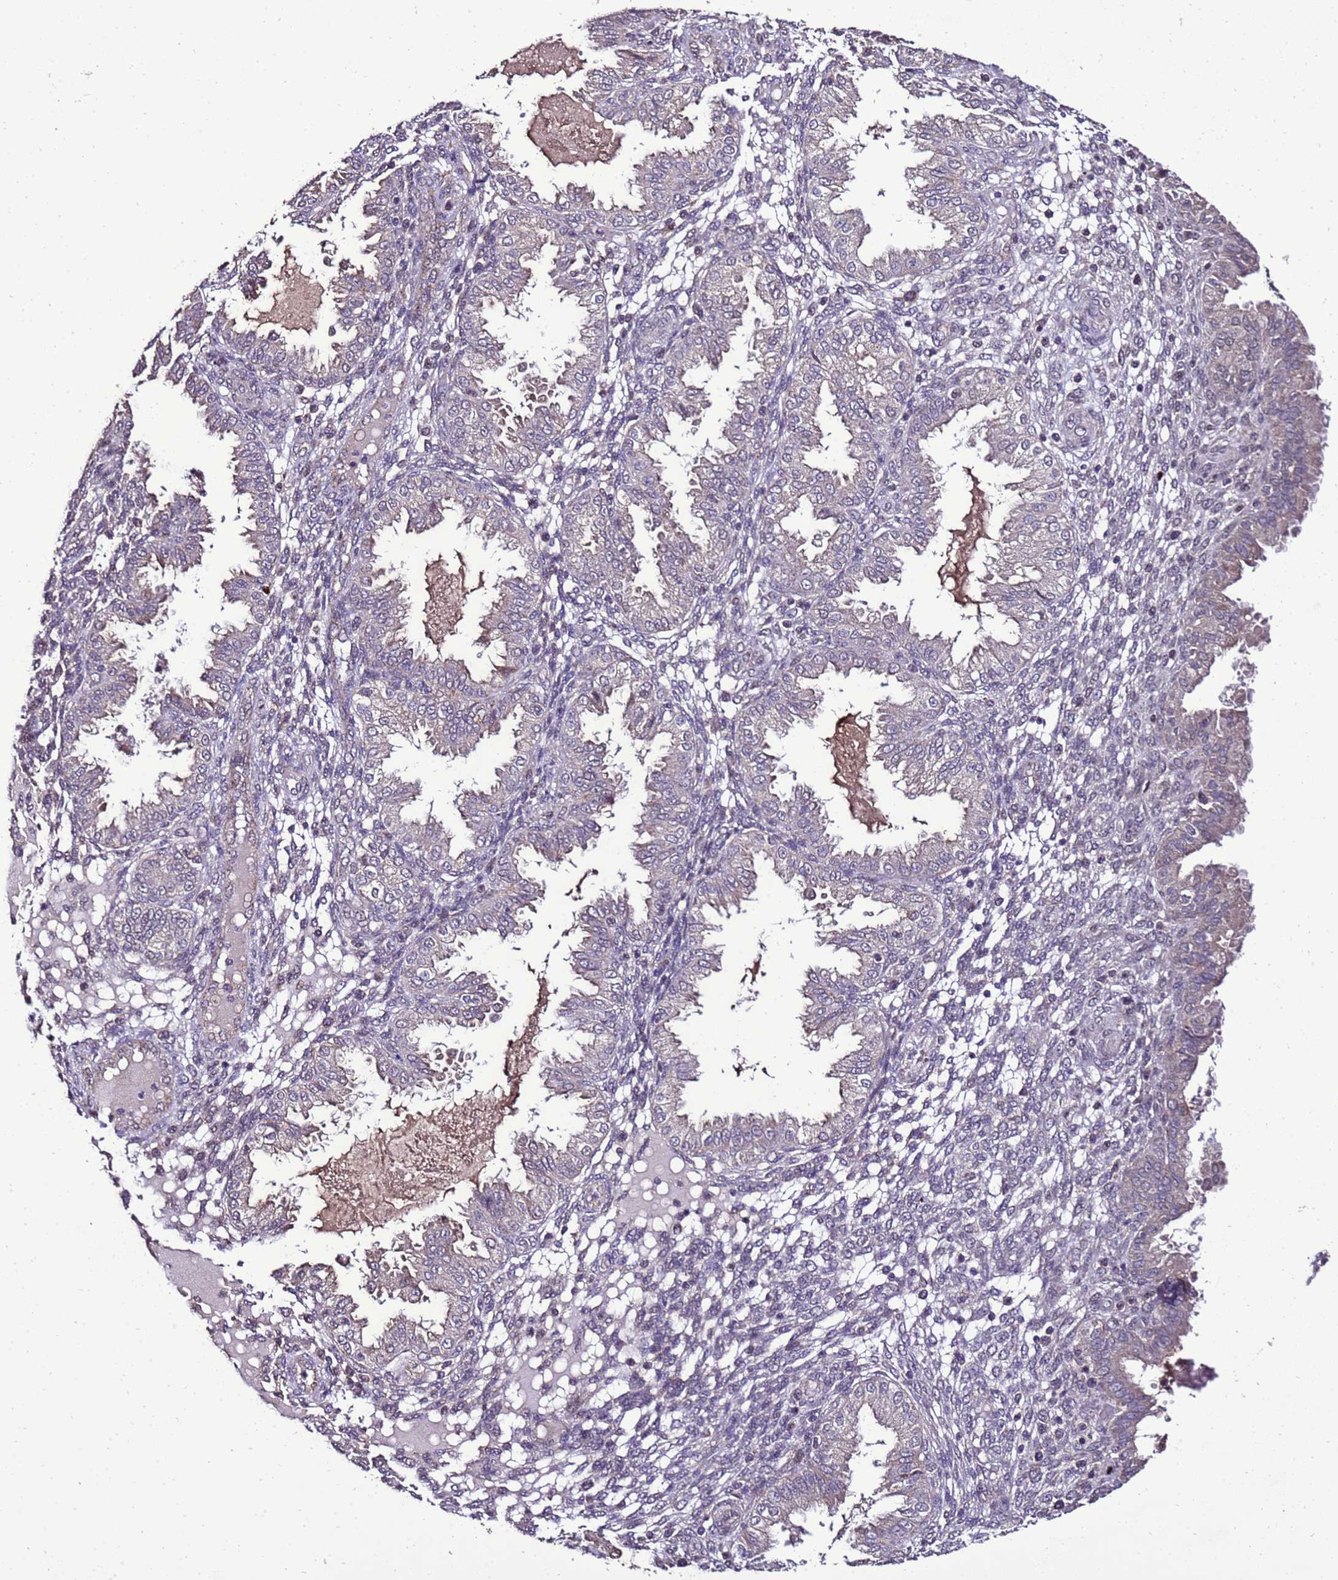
{"staining": {"intensity": "weak", "quantity": "<25%", "location": "cytoplasmic/membranous"}, "tissue": "endometrium", "cell_type": "Cells in endometrial stroma", "image_type": "normal", "snomed": [{"axis": "morphology", "description": "Normal tissue, NOS"}, {"axis": "topography", "description": "Endometrium"}], "caption": "The image shows no staining of cells in endometrial stroma in benign endometrium. (DAB IHC visualized using brightfield microscopy, high magnification).", "gene": "ZNF329", "patient": {"sex": "female", "age": 33}}